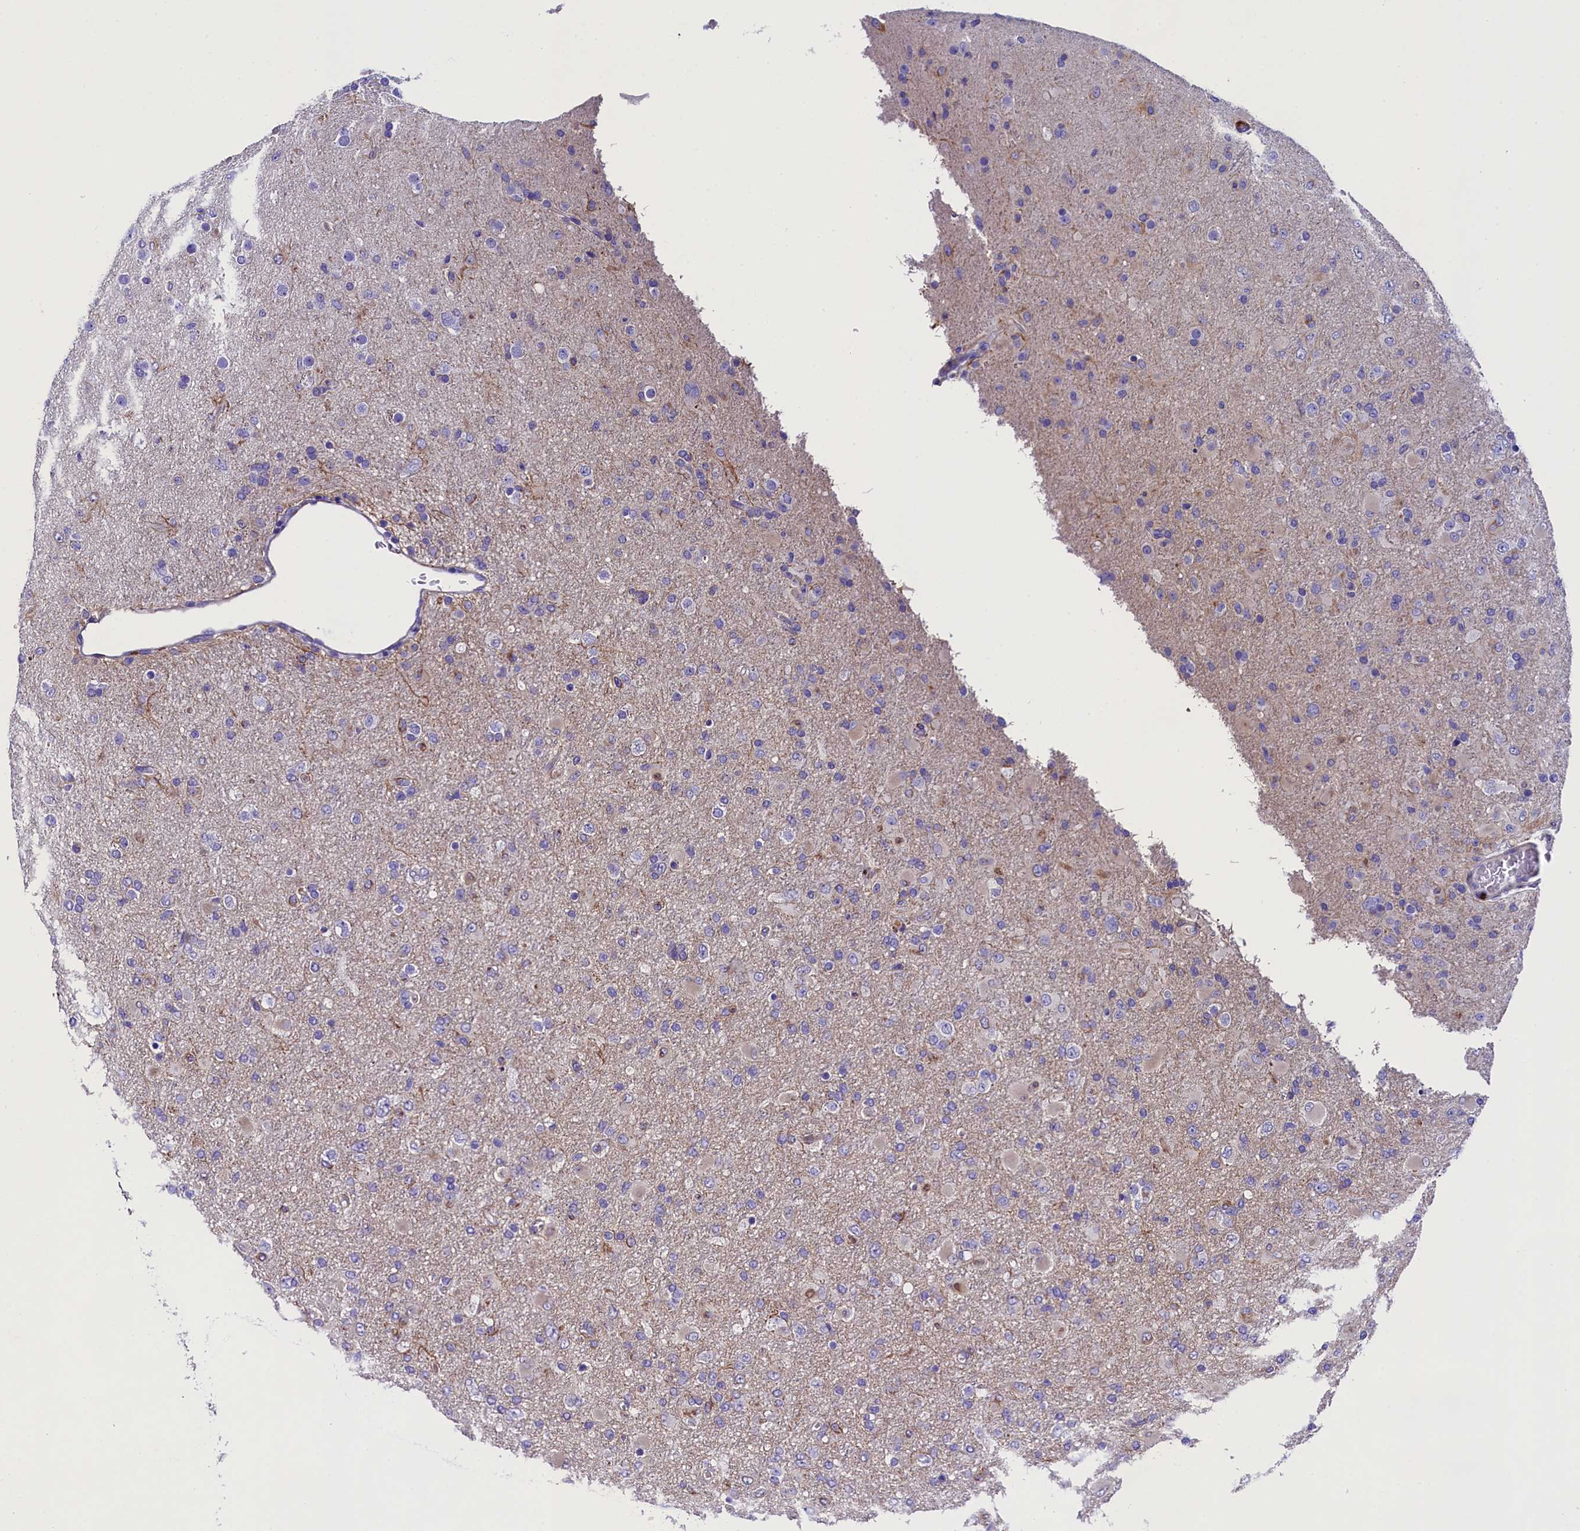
{"staining": {"intensity": "negative", "quantity": "none", "location": "none"}, "tissue": "glioma", "cell_type": "Tumor cells", "image_type": "cancer", "snomed": [{"axis": "morphology", "description": "Glioma, malignant, Low grade"}, {"axis": "topography", "description": "Brain"}], "caption": "Immunohistochemical staining of human malignant glioma (low-grade) reveals no significant staining in tumor cells. (Brightfield microscopy of DAB IHC at high magnification).", "gene": "SOD3", "patient": {"sex": "male", "age": 65}}